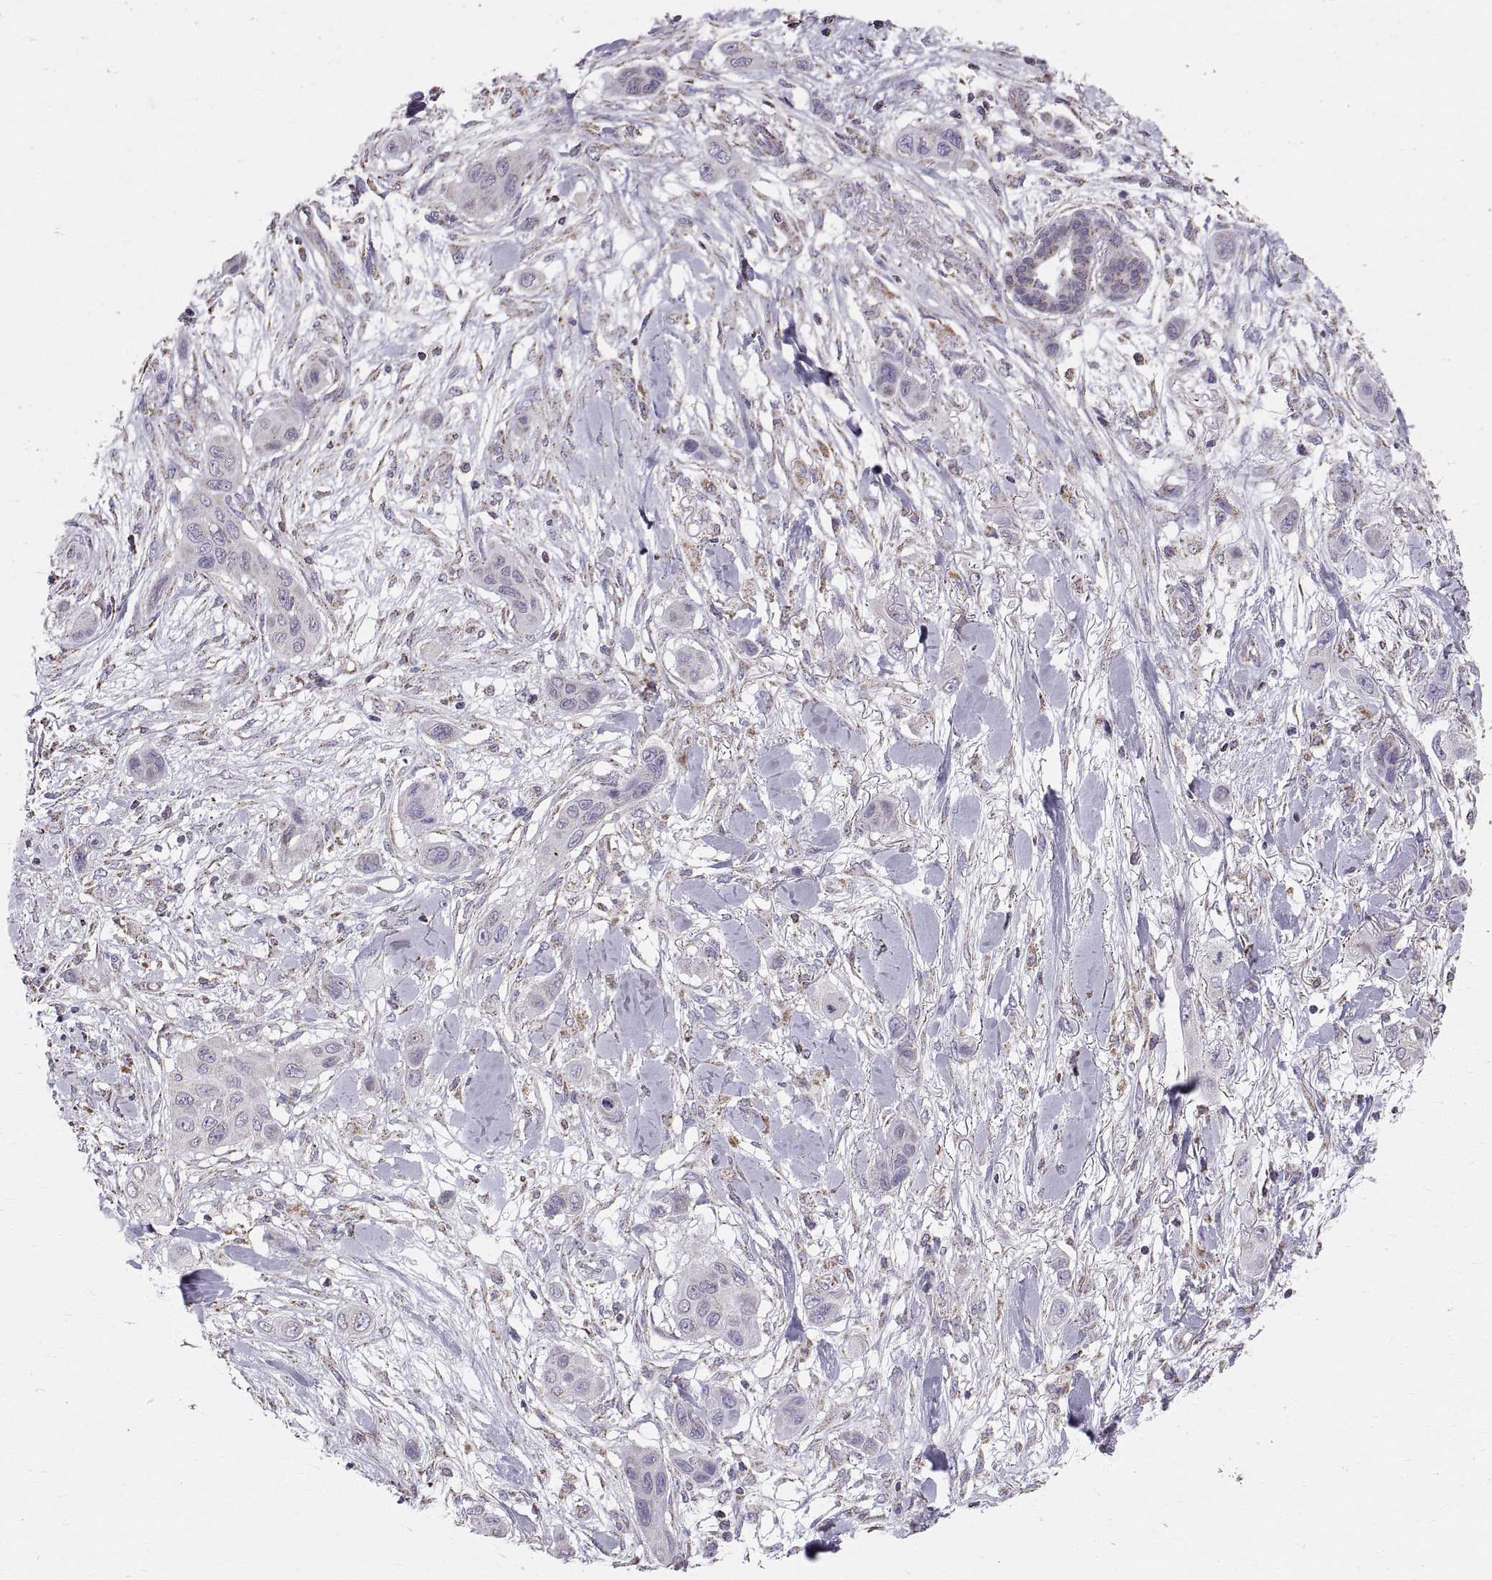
{"staining": {"intensity": "negative", "quantity": "none", "location": "none"}, "tissue": "skin cancer", "cell_type": "Tumor cells", "image_type": "cancer", "snomed": [{"axis": "morphology", "description": "Squamous cell carcinoma, NOS"}, {"axis": "topography", "description": "Skin"}], "caption": "Immunohistochemical staining of human skin cancer shows no significant expression in tumor cells.", "gene": "STMND1", "patient": {"sex": "male", "age": 79}}